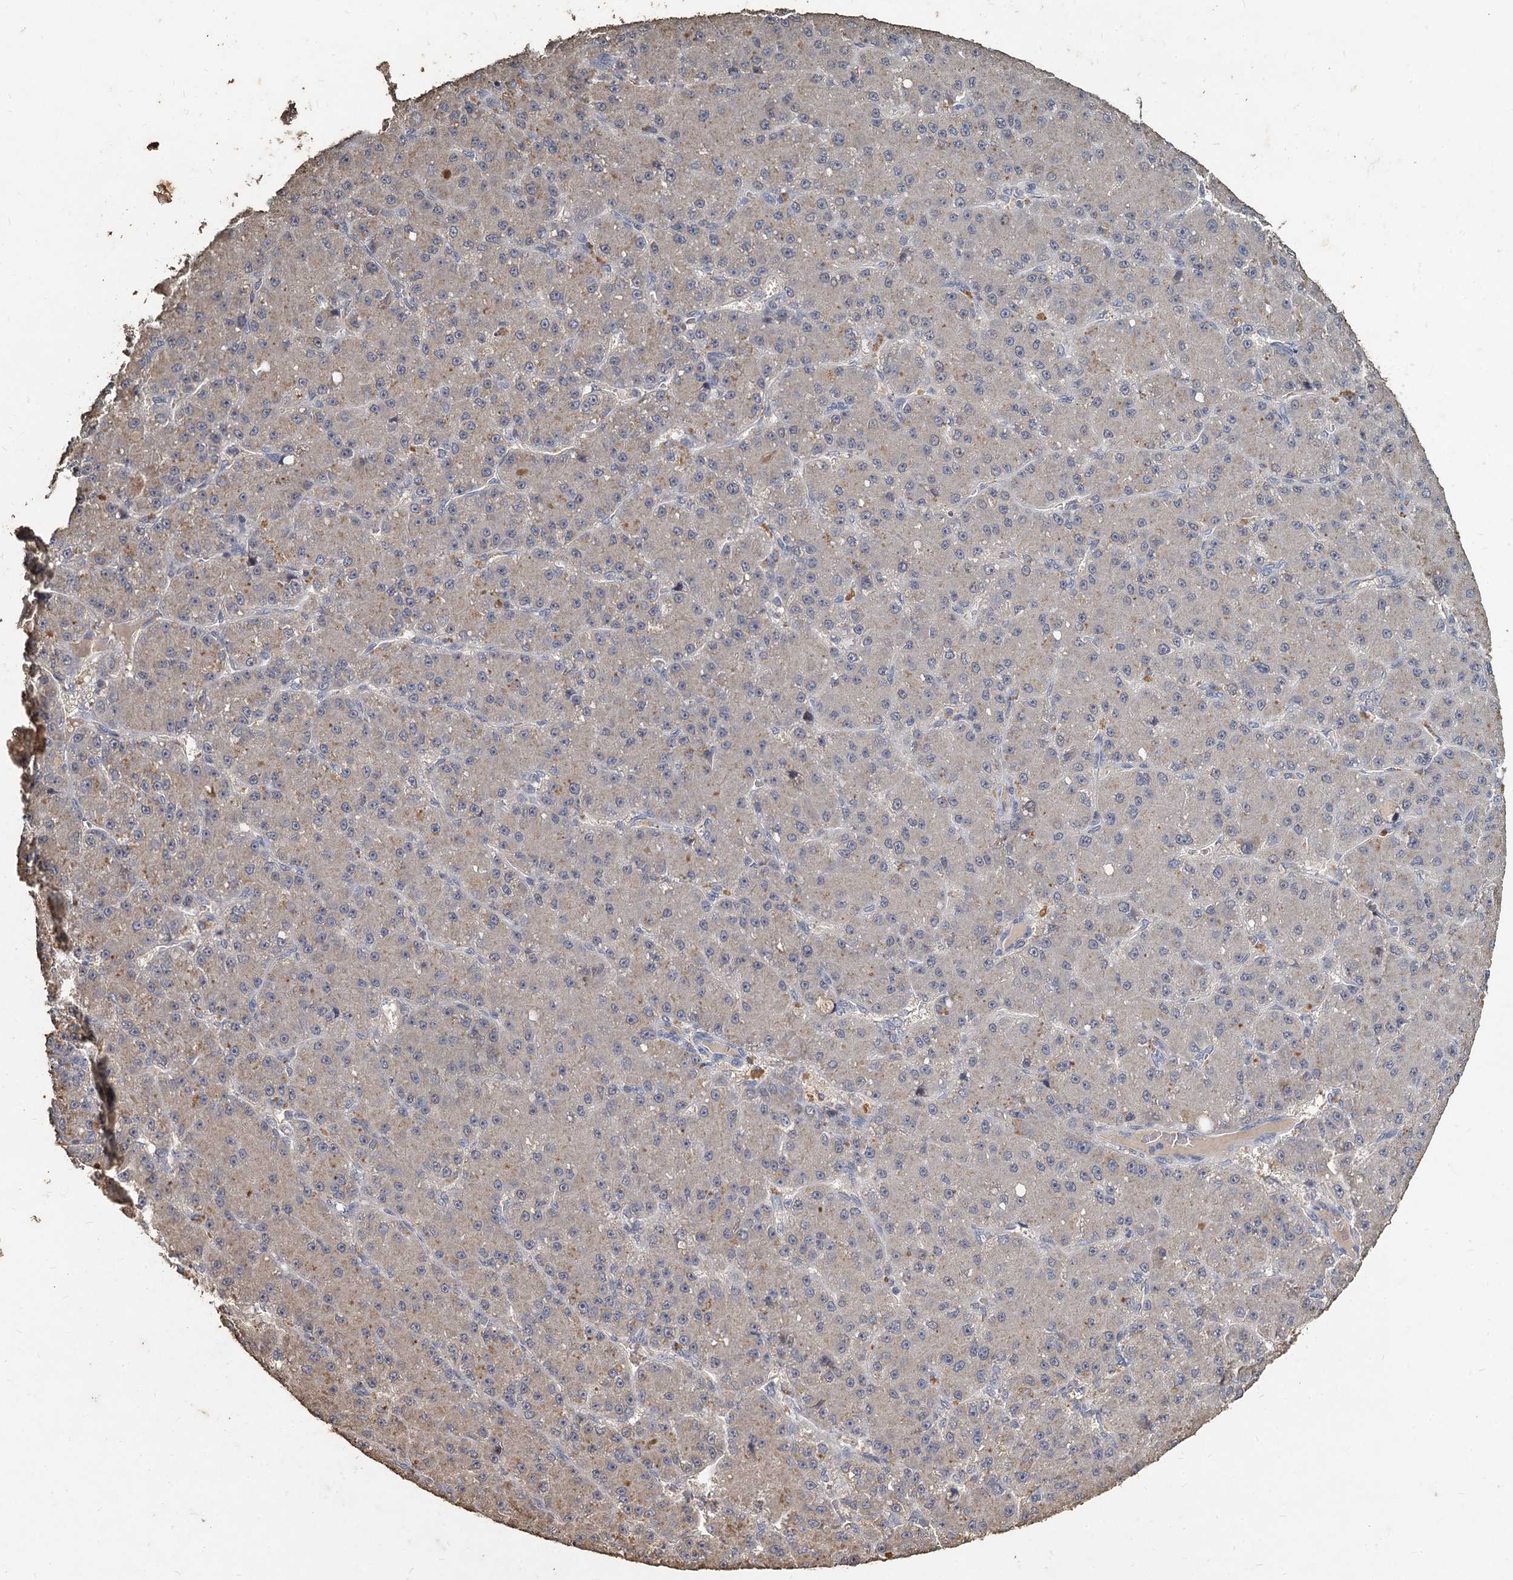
{"staining": {"intensity": "negative", "quantity": "none", "location": "none"}, "tissue": "liver cancer", "cell_type": "Tumor cells", "image_type": "cancer", "snomed": [{"axis": "morphology", "description": "Carcinoma, Hepatocellular, NOS"}, {"axis": "topography", "description": "Liver"}], "caption": "A micrograph of human hepatocellular carcinoma (liver) is negative for staining in tumor cells.", "gene": "CCDC61", "patient": {"sex": "male", "age": 67}}